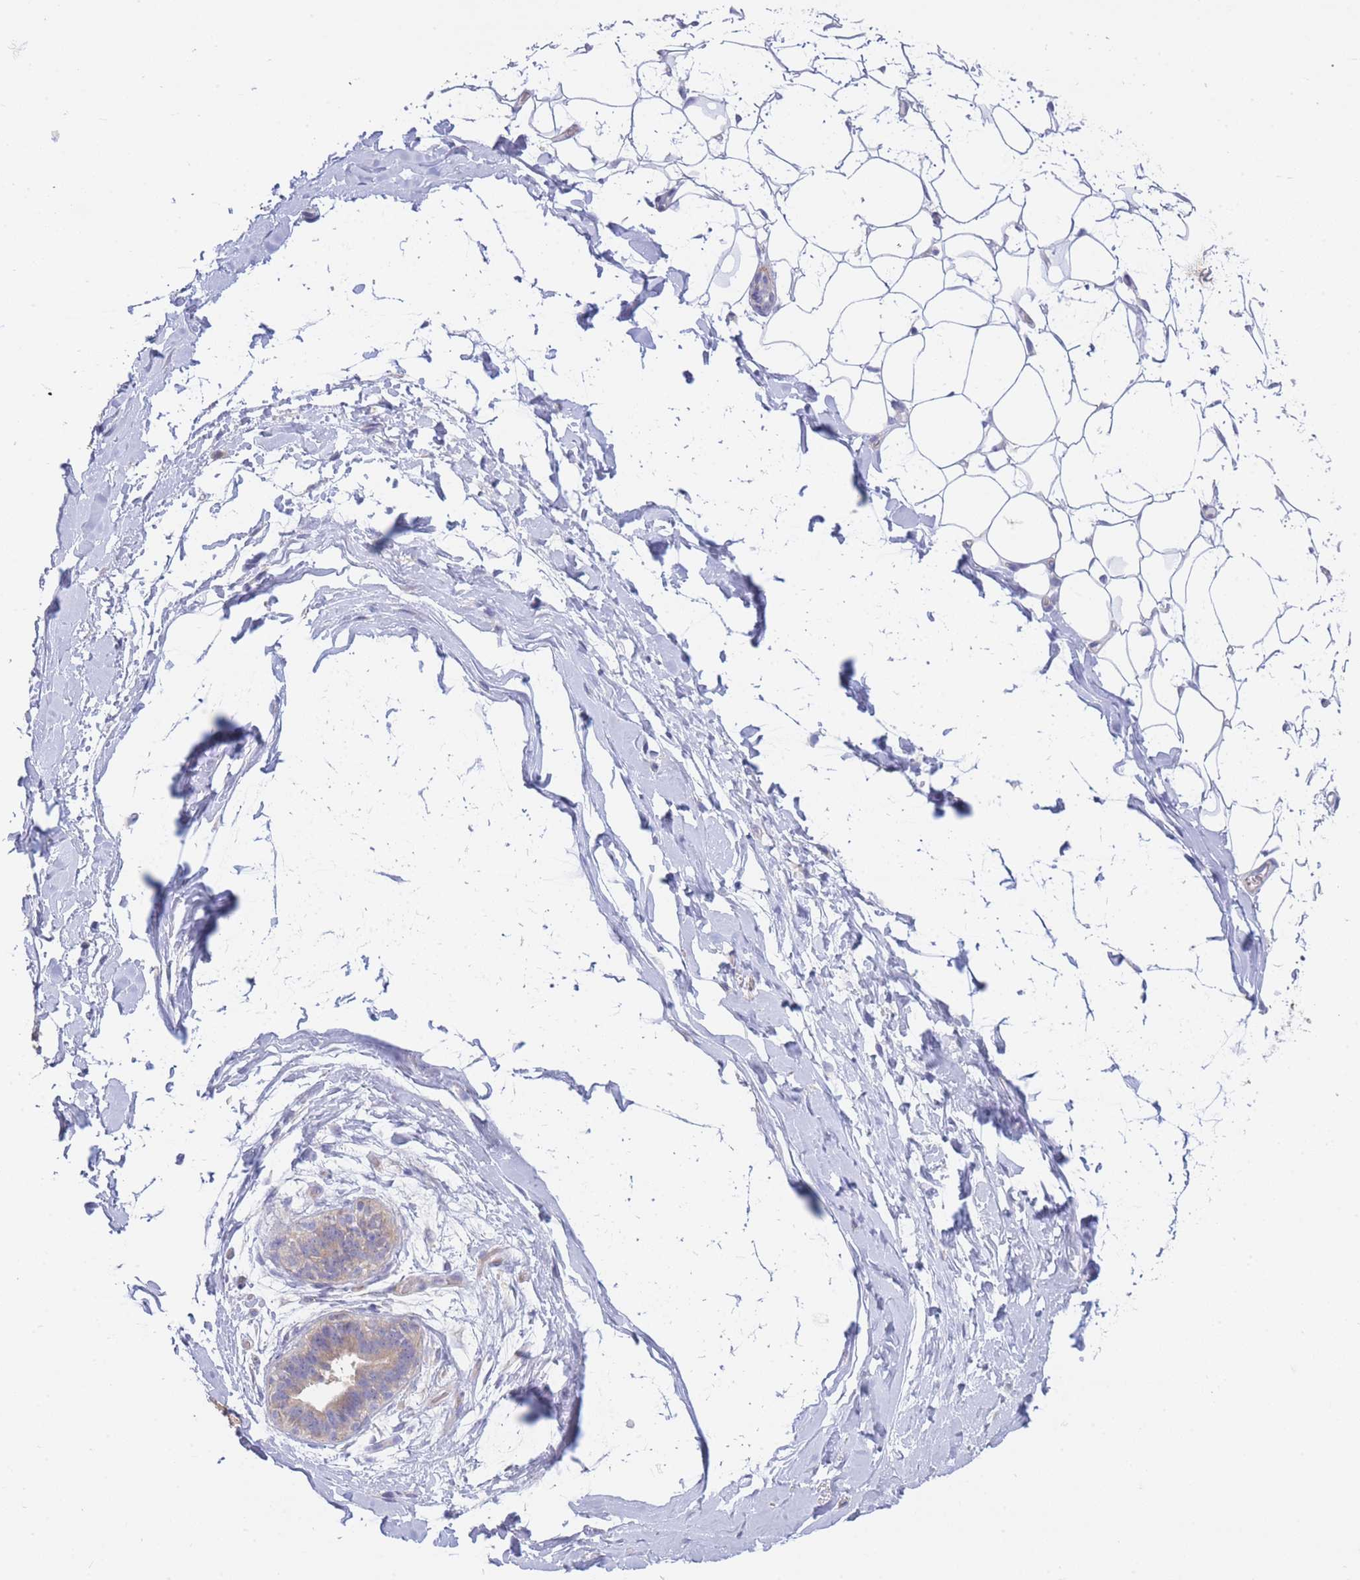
{"staining": {"intensity": "negative", "quantity": "none", "location": "none"}, "tissue": "adipose tissue", "cell_type": "Adipocytes", "image_type": "normal", "snomed": [{"axis": "morphology", "description": "Normal tissue, NOS"}, {"axis": "topography", "description": "Breast"}], "caption": "An image of human adipose tissue is negative for staining in adipocytes. (DAB immunohistochemistry (IHC) with hematoxylin counter stain).", "gene": "SUGT1", "patient": {"sex": "female", "age": 26}}